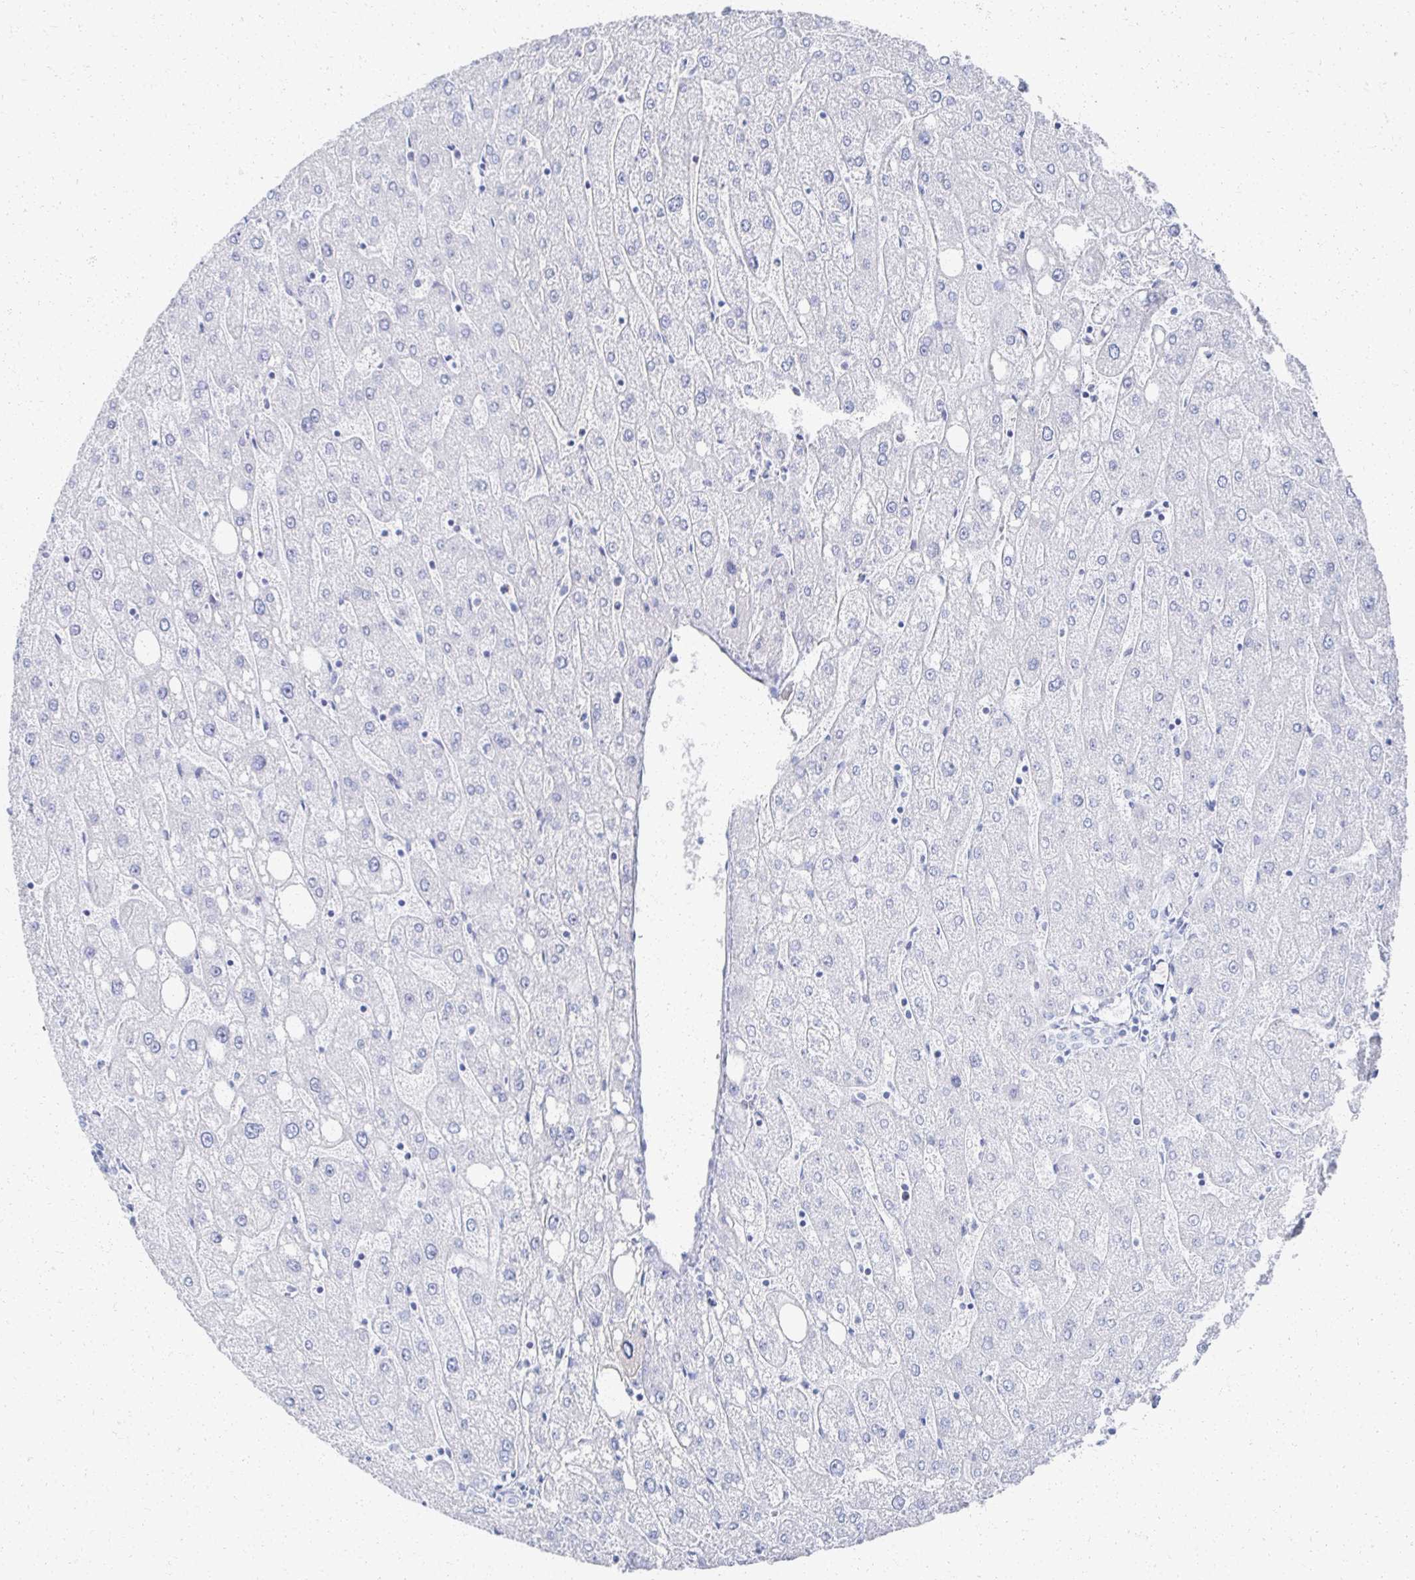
{"staining": {"intensity": "negative", "quantity": "none", "location": "none"}, "tissue": "liver", "cell_type": "Cholangiocytes", "image_type": "normal", "snomed": [{"axis": "morphology", "description": "Normal tissue, NOS"}, {"axis": "topography", "description": "Liver"}], "caption": "High power microscopy photomicrograph of an immunohistochemistry histopathology image of unremarkable liver, revealing no significant staining in cholangiocytes.", "gene": "PRR20A", "patient": {"sex": "male", "age": 67}}